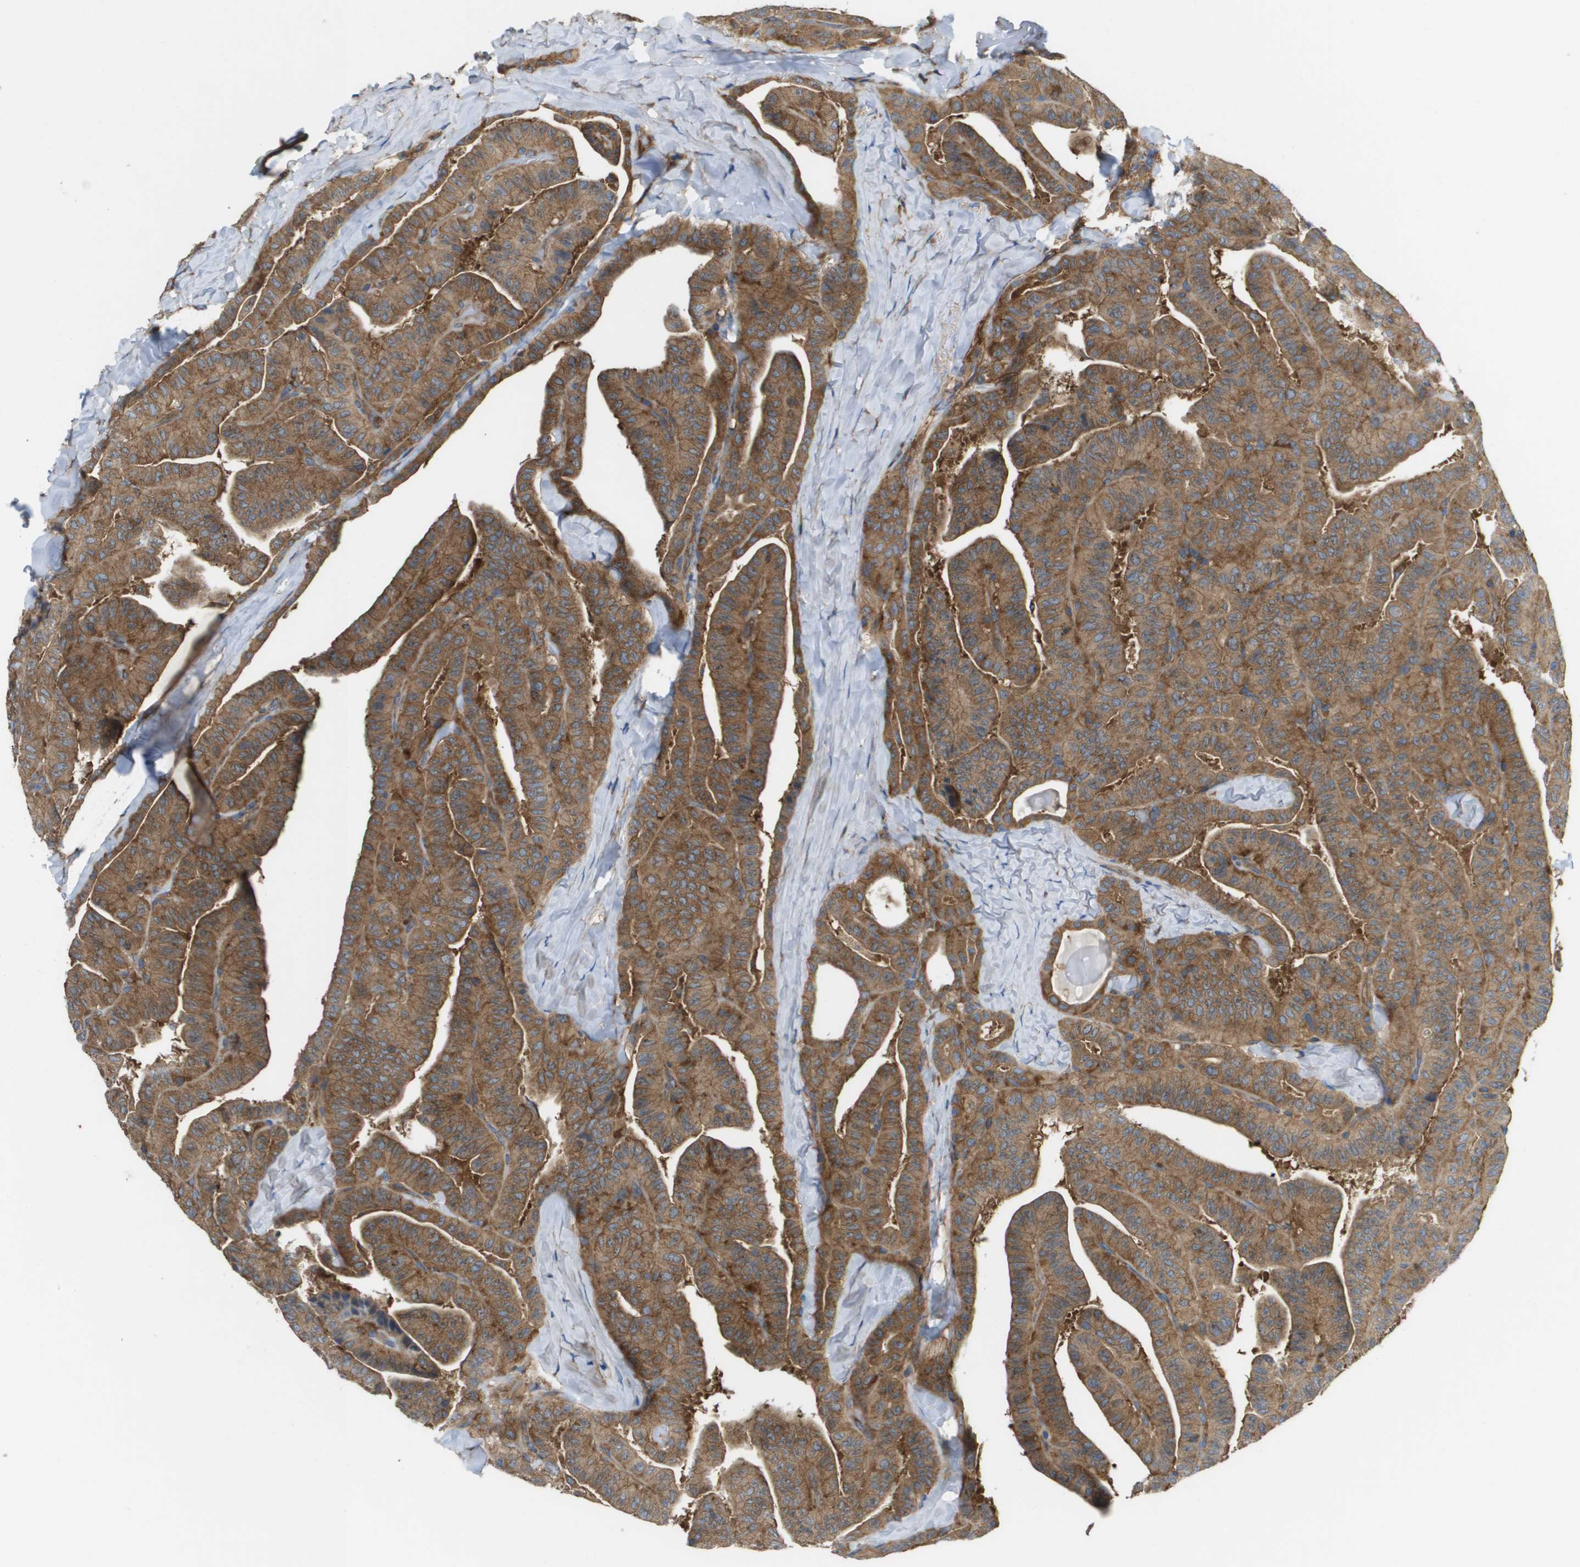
{"staining": {"intensity": "moderate", "quantity": ">75%", "location": "cytoplasmic/membranous"}, "tissue": "thyroid cancer", "cell_type": "Tumor cells", "image_type": "cancer", "snomed": [{"axis": "morphology", "description": "Papillary adenocarcinoma, NOS"}, {"axis": "topography", "description": "Thyroid gland"}], "caption": "Immunohistochemical staining of papillary adenocarcinoma (thyroid) reveals moderate cytoplasmic/membranous protein staining in approximately >75% of tumor cells. (DAB IHC with brightfield microscopy, high magnification).", "gene": "EIF4G2", "patient": {"sex": "male", "age": 77}}